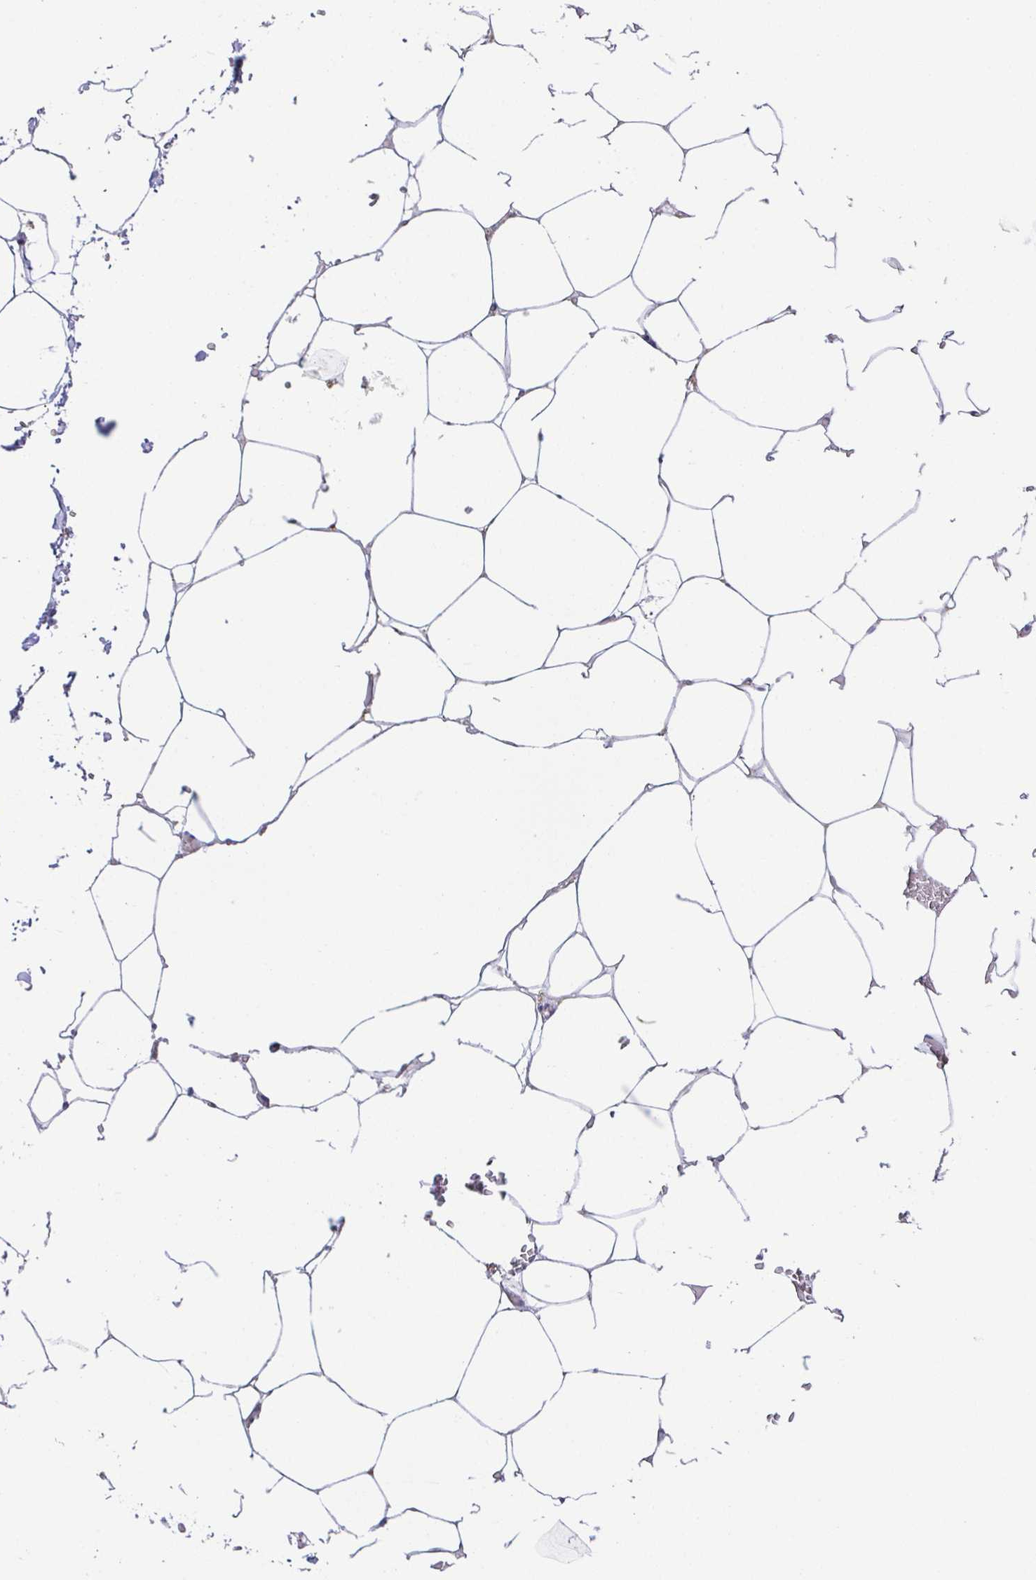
{"staining": {"intensity": "negative", "quantity": "none", "location": "none"}, "tissue": "adipose tissue", "cell_type": "Adipocytes", "image_type": "normal", "snomed": [{"axis": "morphology", "description": "Normal tissue, NOS"}, {"axis": "topography", "description": "Adipose tissue"}, {"axis": "topography", "description": "Vascular tissue"}, {"axis": "topography", "description": "Rectum"}, {"axis": "topography", "description": "Peripheral nerve tissue"}], "caption": "Protein analysis of benign adipose tissue demonstrates no significant staining in adipocytes.", "gene": "PREPL", "patient": {"sex": "female", "age": 69}}